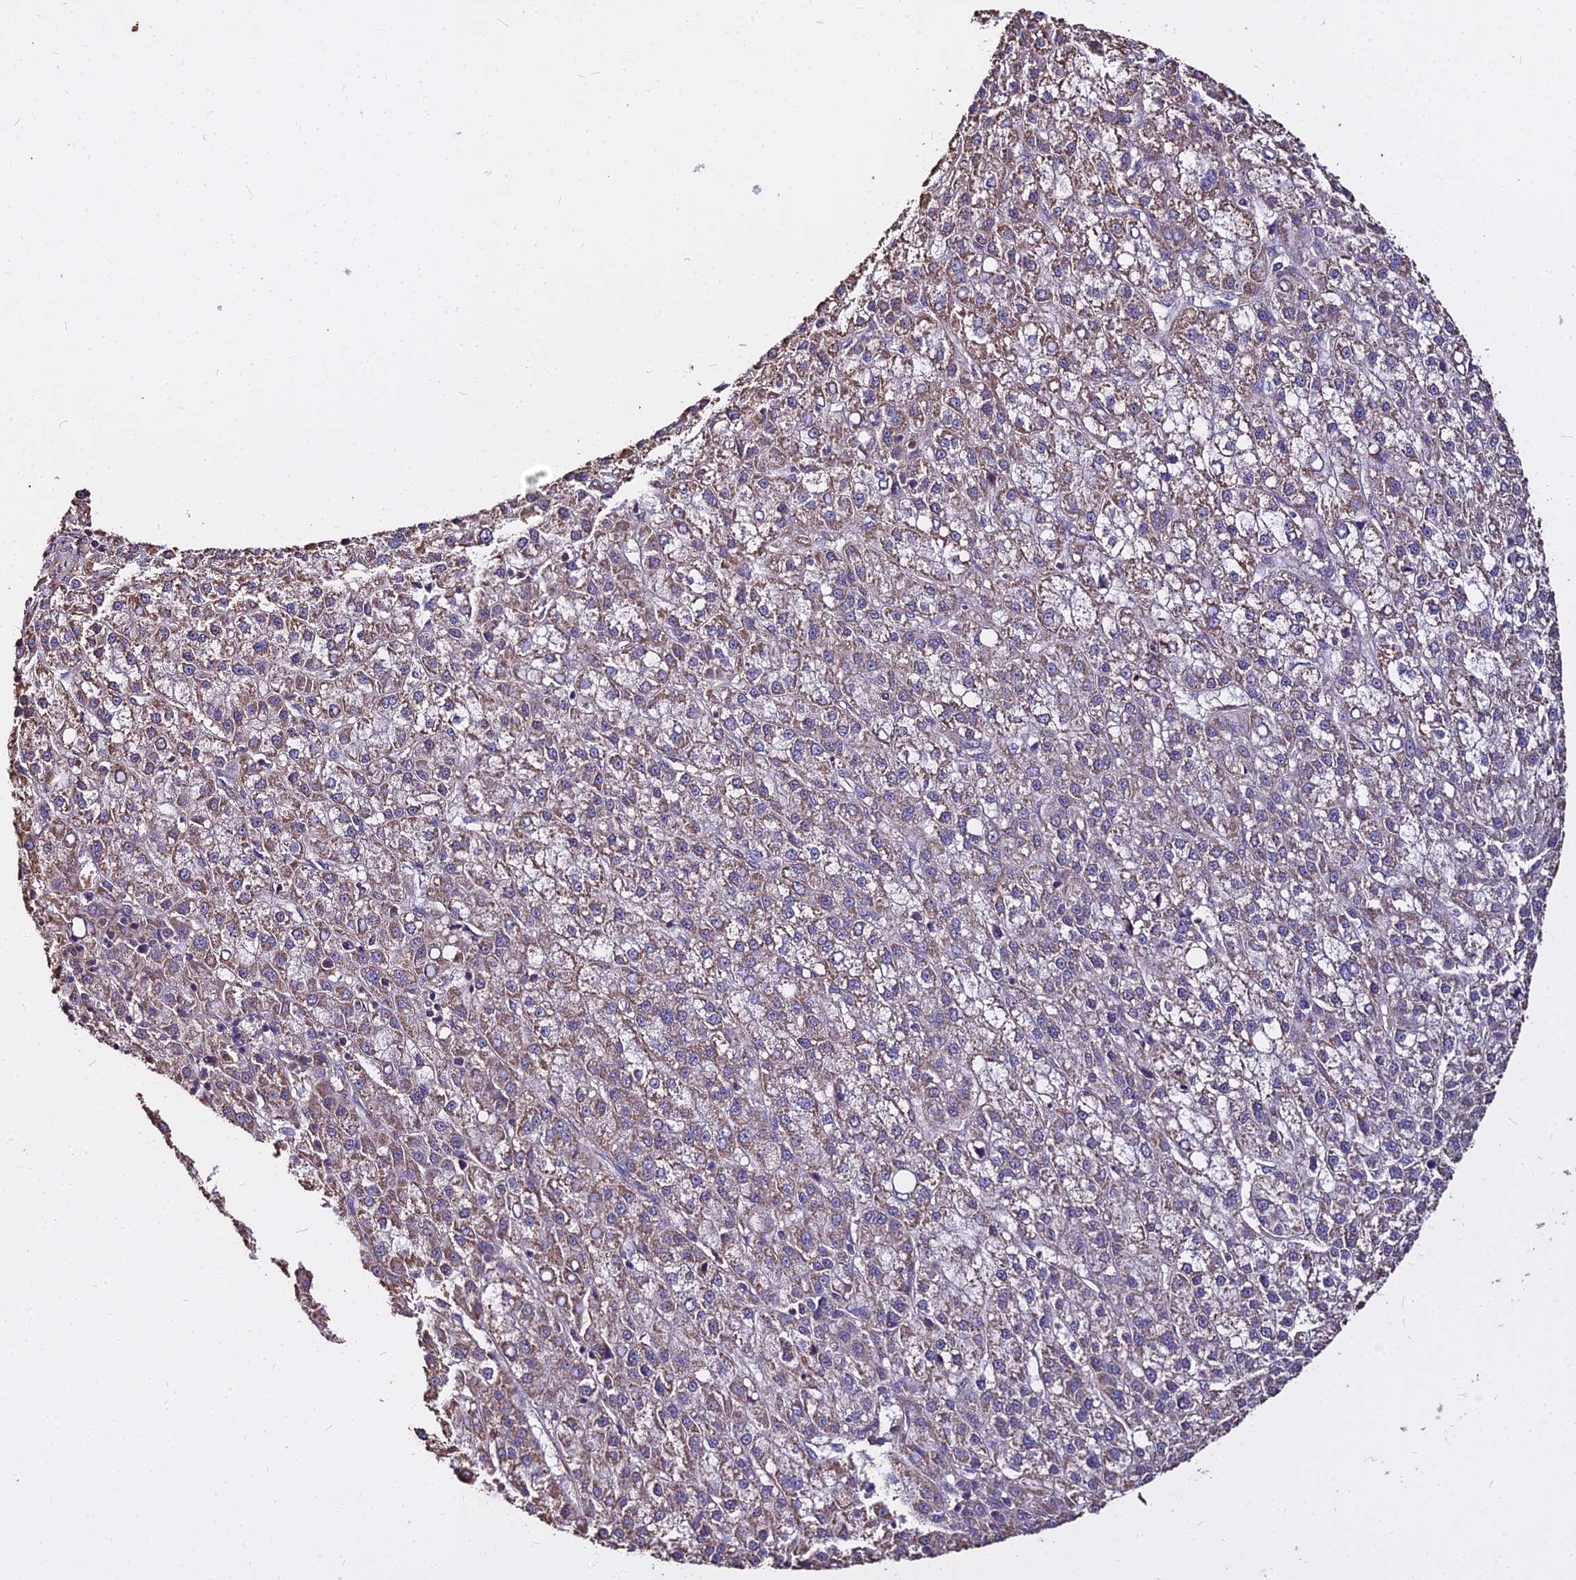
{"staining": {"intensity": "weak", "quantity": "25%-75%", "location": "cytoplasmic/membranous"}, "tissue": "liver cancer", "cell_type": "Tumor cells", "image_type": "cancer", "snomed": [{"axis": "morphology", "description": "Carcinoma, Hepatocellular, NOS"}, {"axis": "topography", "description": "Liver"}], "caption": "This is a micrograph of IHC staining of liver hepatocellular carcinoma, which shows weak positivity in the cytoplasmic/membranous of tumor cells.", "gene": "METTL13", "patient": {"sex": "female", "age": 58}}